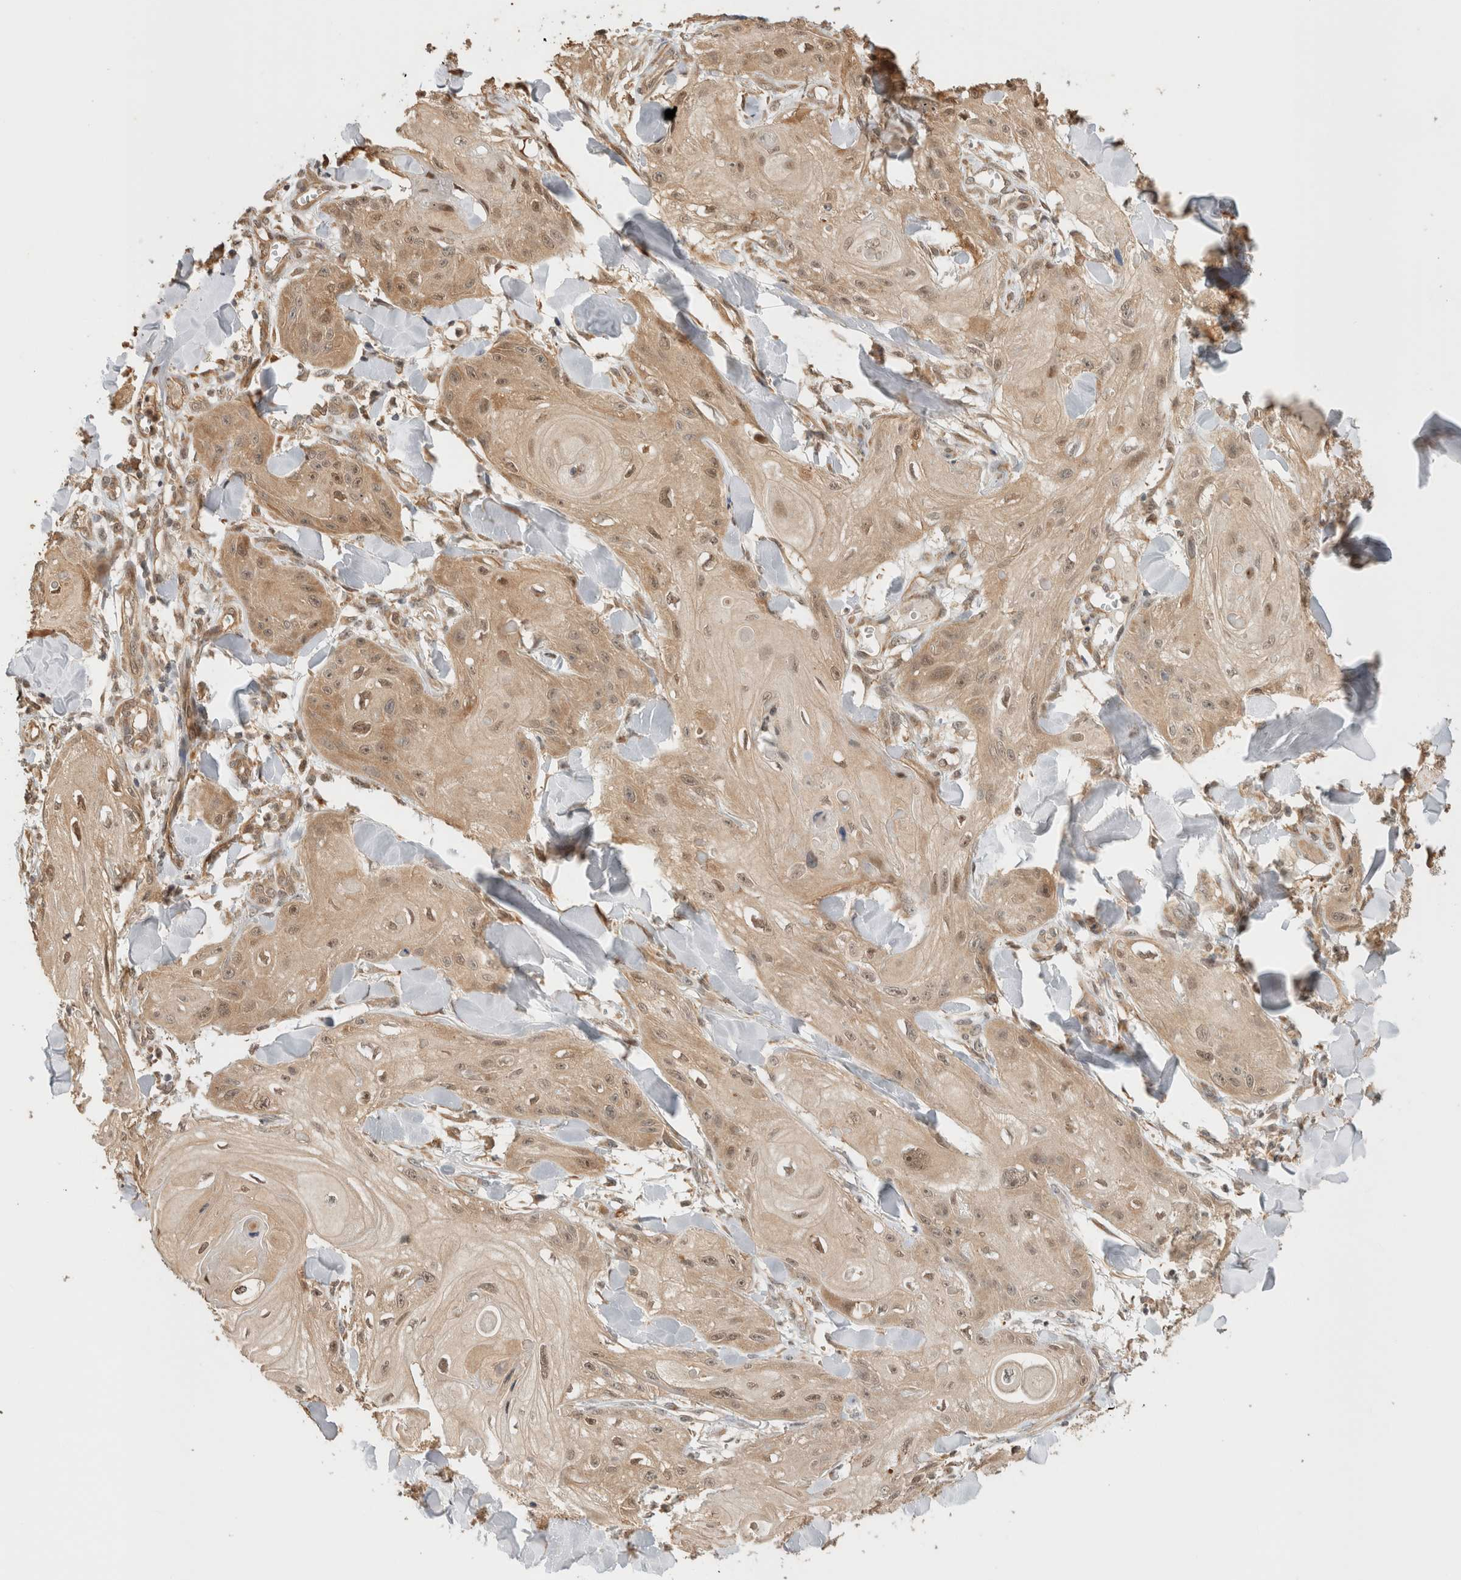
{"staining": {"intensity": "weak", "quantity": "25%-75%", "location": "cytoplasmic/membranous,nuclear"}, "tissue": "skin cancer", "cell_type": "Tumor cells", "image_type": "cancer", "snomed": [{"axis": "morphology", "description": "Squamous cell carcinoma, NOS"}, {"axis": "topography", "description": "Skin"}], "caption": "Protein expression analysis of human skin squamous cell carcinoma reveals weak cytoplasmic/membranous and nuclear staining in approximately 25%-75% of tumor cells.", "gene": "OTUD6B", "patient": {"sex": "male", "age": 74}}